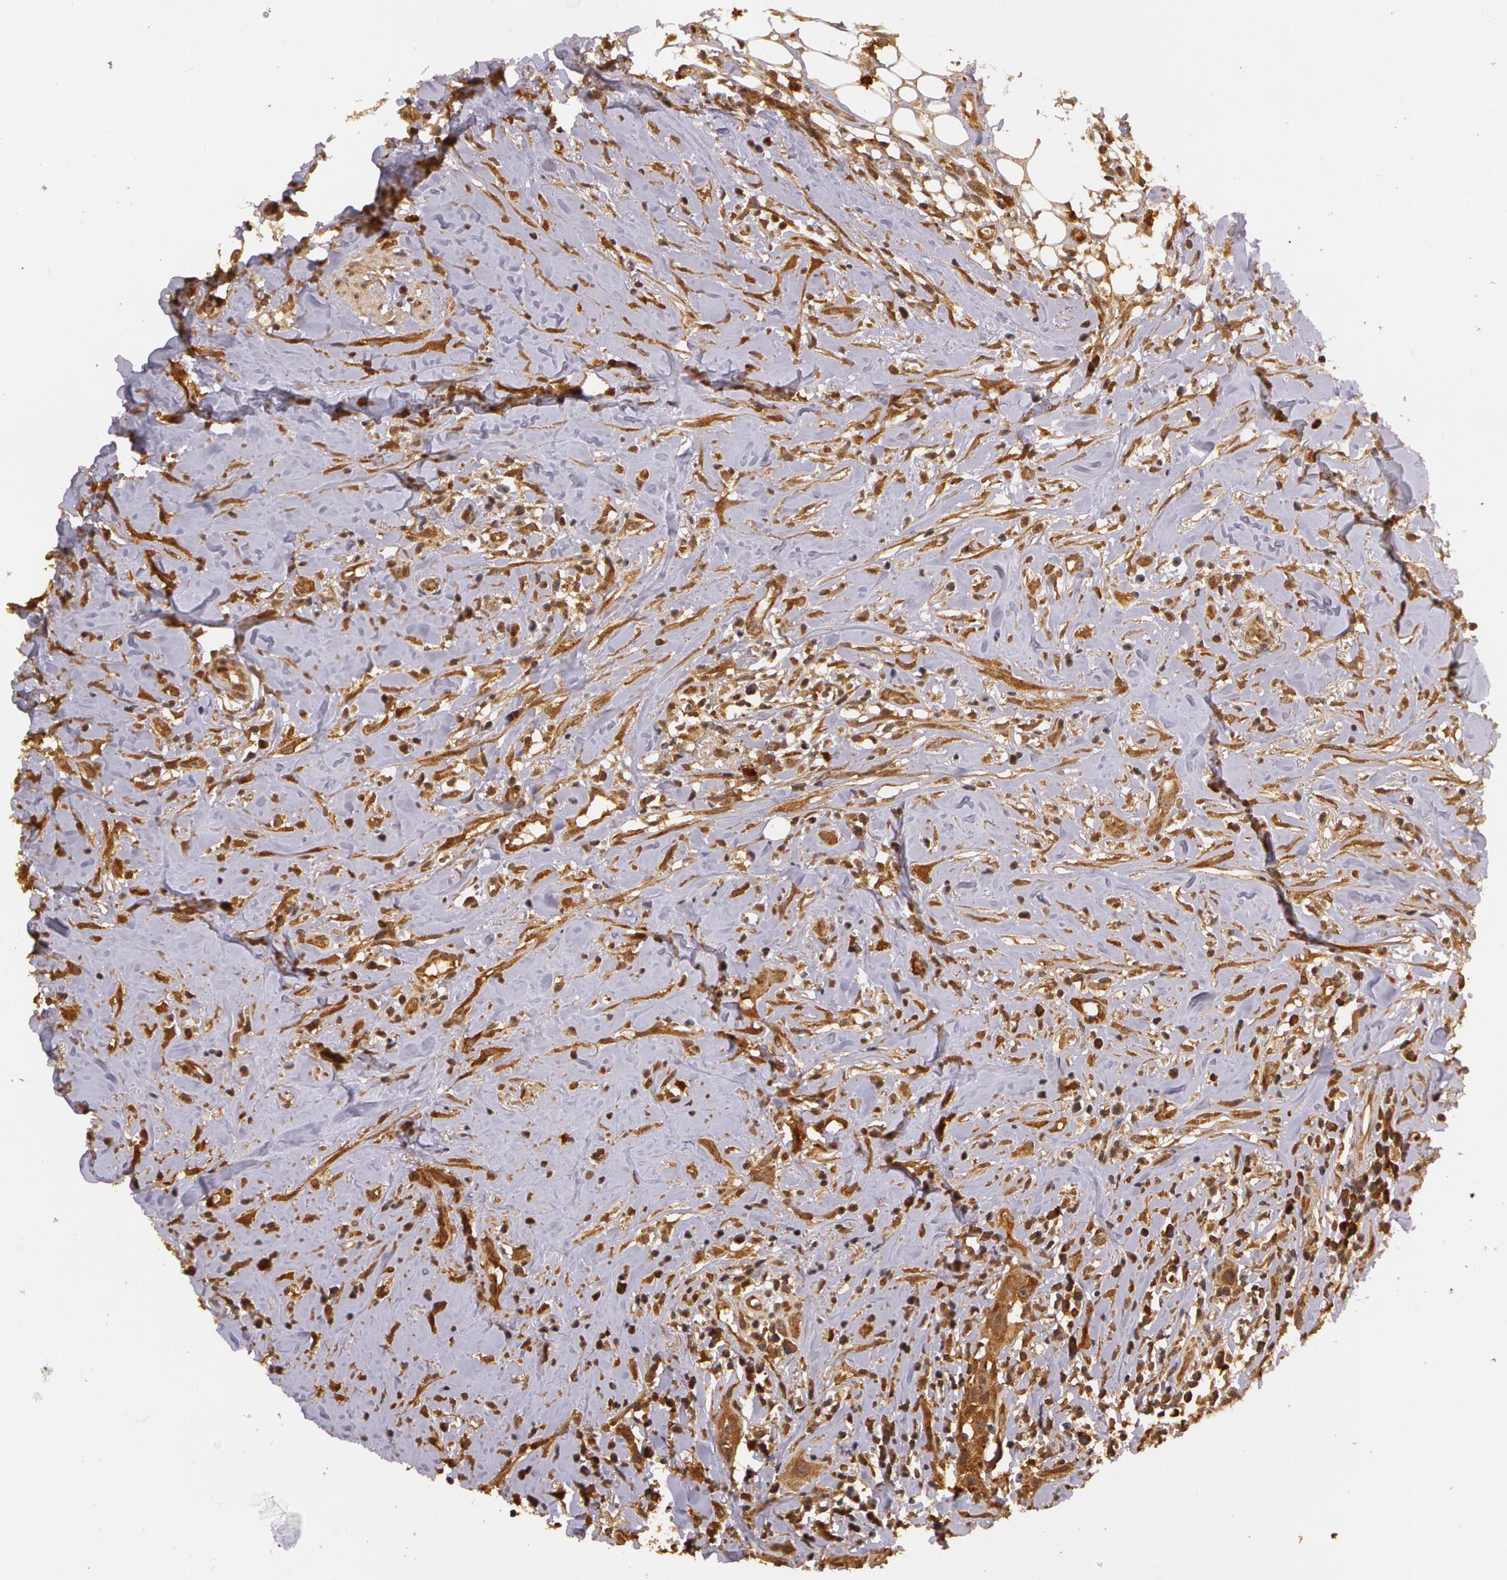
{"staining": {"intensity": "moderate", "quantity": ">75%", "location": "cytoplasmic/membranous"}, "tissue": "head and neck cancer", "cell_type": "Tumor cells", "image_type": "cancer", "snomed": [{"axis": "morphology", "description": "Squamous cell carcinoma, NOS"}, {"axis": "topography", "description": "Oral tissue"}, {"axis": "topography", "description": "Head-Neck"}], "caption": "Brown immunohistochemical staining in head and neck squamous cell carcinoma demonstrates moderate cytoplasmic/membranous positivity in about >75% of tumor cells.", "gene": "ASCC2", "patient": {"sex": "female", "age": 82}}